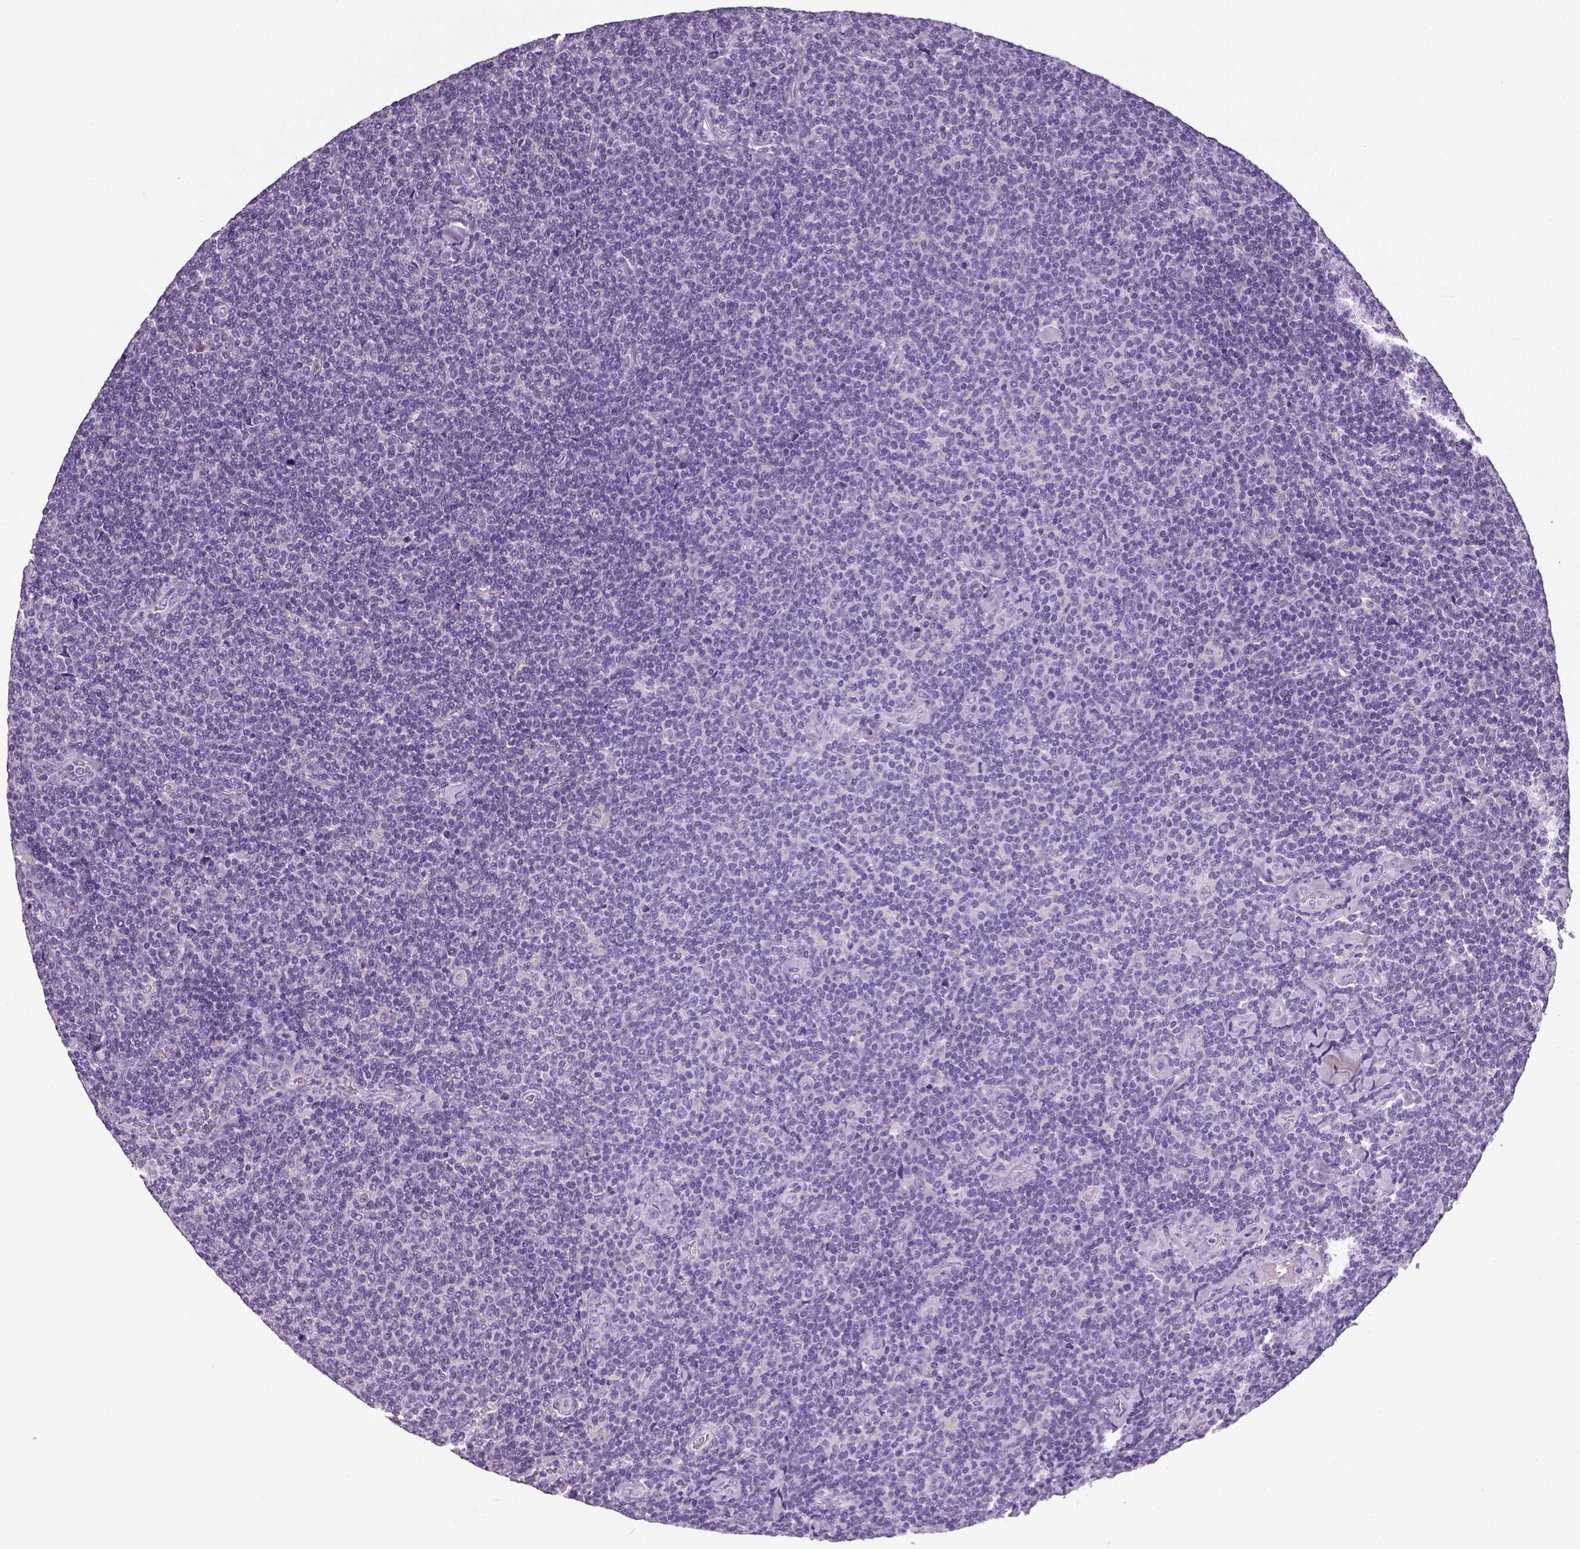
{"staining": {"intensity": "negative", "quantity": "none", "location": "none"}, "tissue": "lymphoma", "cell_type": "Tumor cells", "image_type": "cancer", "snomed": [{"axis": "morphology", "description": "Malignant lymphoma, non-Hodgkin's type, Low grade"}, {"axis": "topography", "description": "Lymph node"}], "caption": "Immunohistochemistry micrograph of neoplastic tissue: human malignant lymphoma, non-Hodgkin's type (low-grade) stained with DAB displays no significant protein expression in tumor cells.", "gene": "NECAB2", "patient": {"sex": "male", "age": 52}}